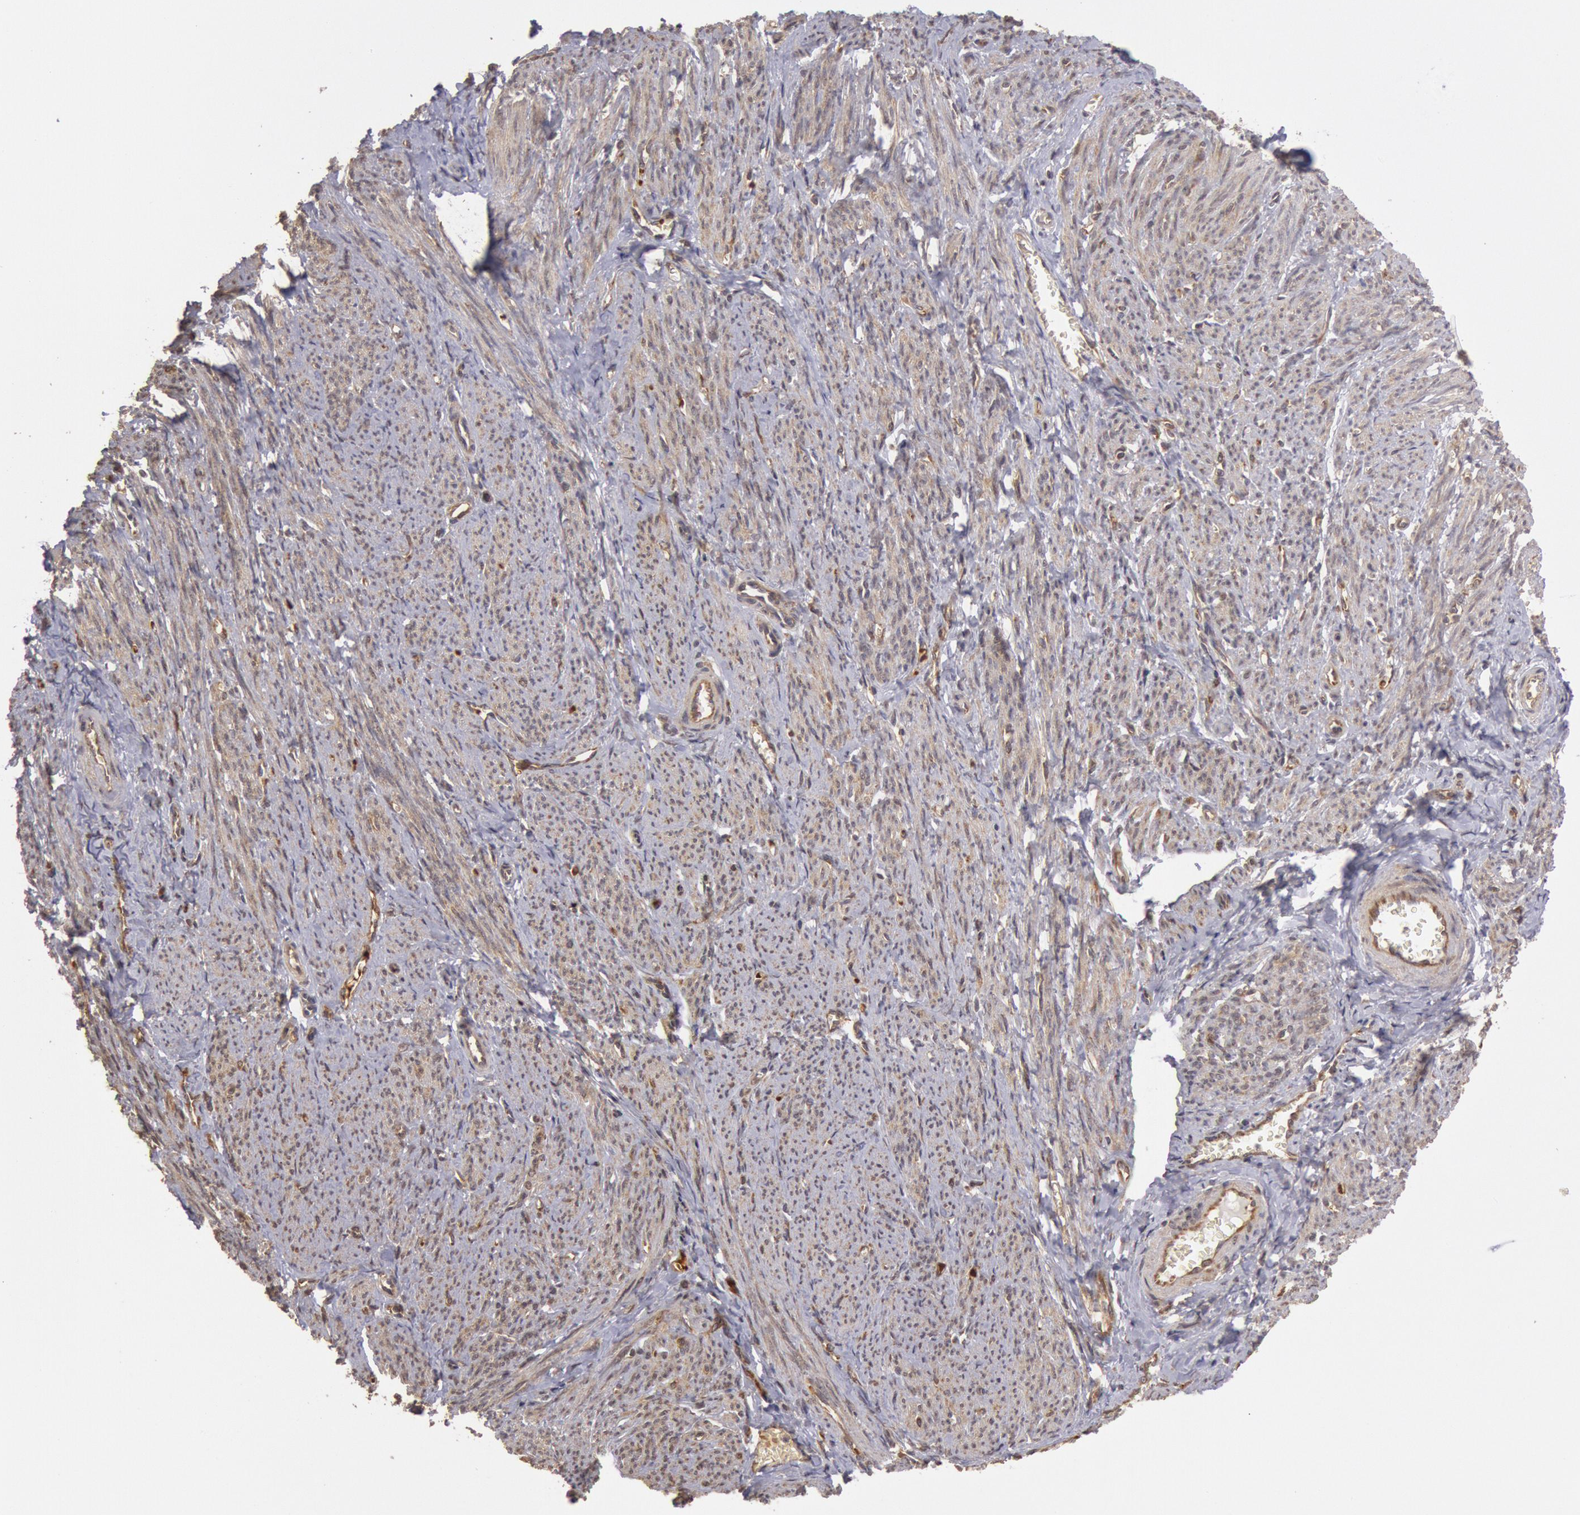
{"staining": {"intensity": "weak", "quantity": "25%-75%", "location": "cytoplasmic/membranous"}, "tissue": "smooth muscle", "cell_type": "Smooth muscle cells", "image_type": "normal", "snomed": [{"axis": "morphology", "description": "Normal tissue, NOS"}, {"axis": "topography", "description": "Smooth muscle"}, {"axis": "topography", "description": "Cervix"}], "caption": "High-power microscopy captured an IHC histopathology image of benign smooth muscle, revealing weak cytoplasmic/membranous staining in approximately 25%-75% of smooth muscle cells. The staining was performed using DAB, with brown indicating positive protein expression. Nuclei are stained blue with hematoxylin.", "gene": "USP14", "patient": {"sex": "female", "age": 70}}